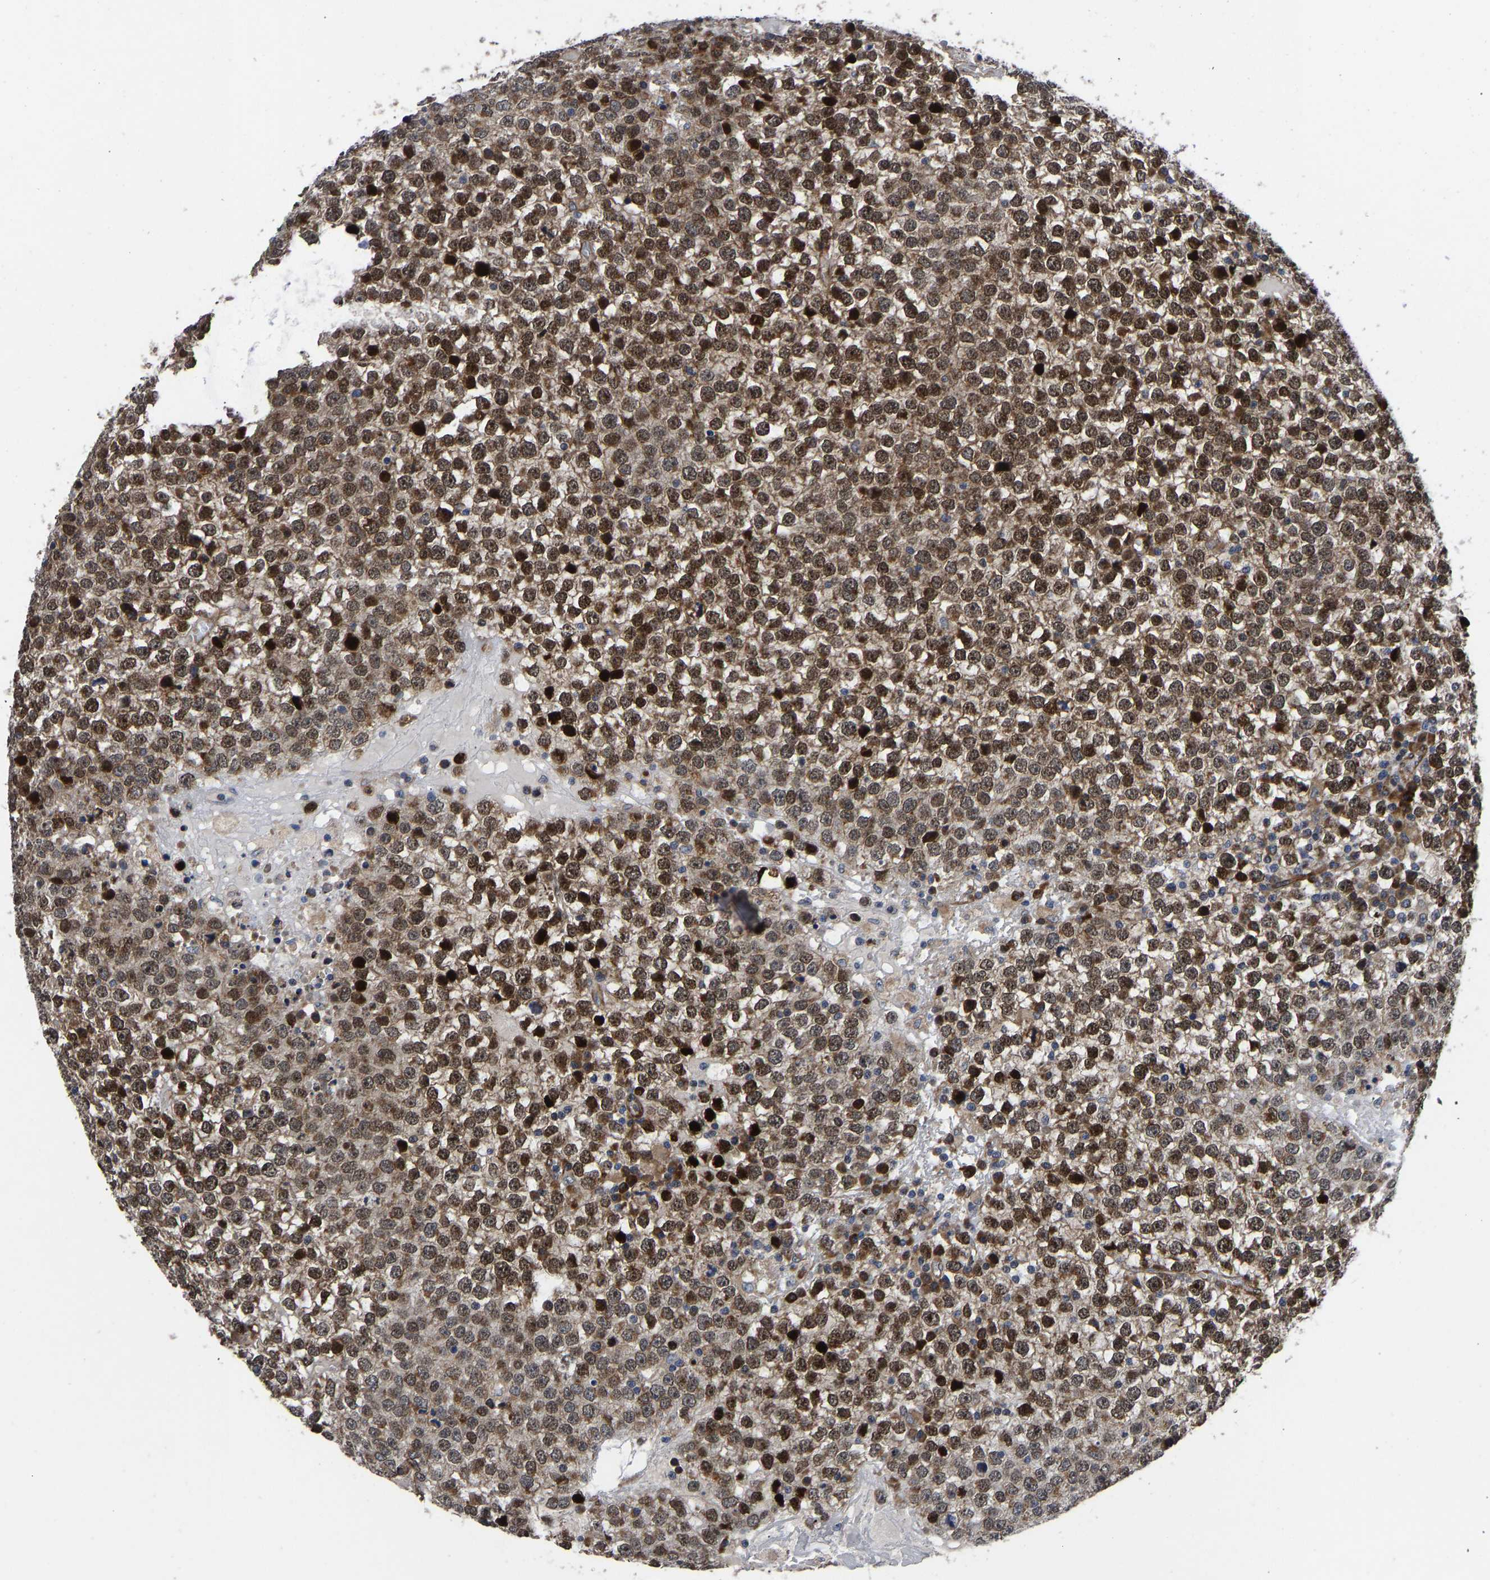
{"staining": {"intensity": "strong", "quantity": ">75%", "location": "cytoplasmic/membranous,nuclear"}, "tissue": "testis cancer", "cell_type": "Tumor cells", "image_type": "cancer", "snomed": [{"axis": "morphology", "description": "Seminoma, NOS"}, {"axis": "topography", "description": "Testis"}], "caption": "Testis seminoma stained with a brown dye demonstrates strong cytoplasmic/membranous and nuclear positive staining in approximately >75% of tumor cells.", "gene": "TMEM38B", "patient": {"sex": "male", "age": 65}}